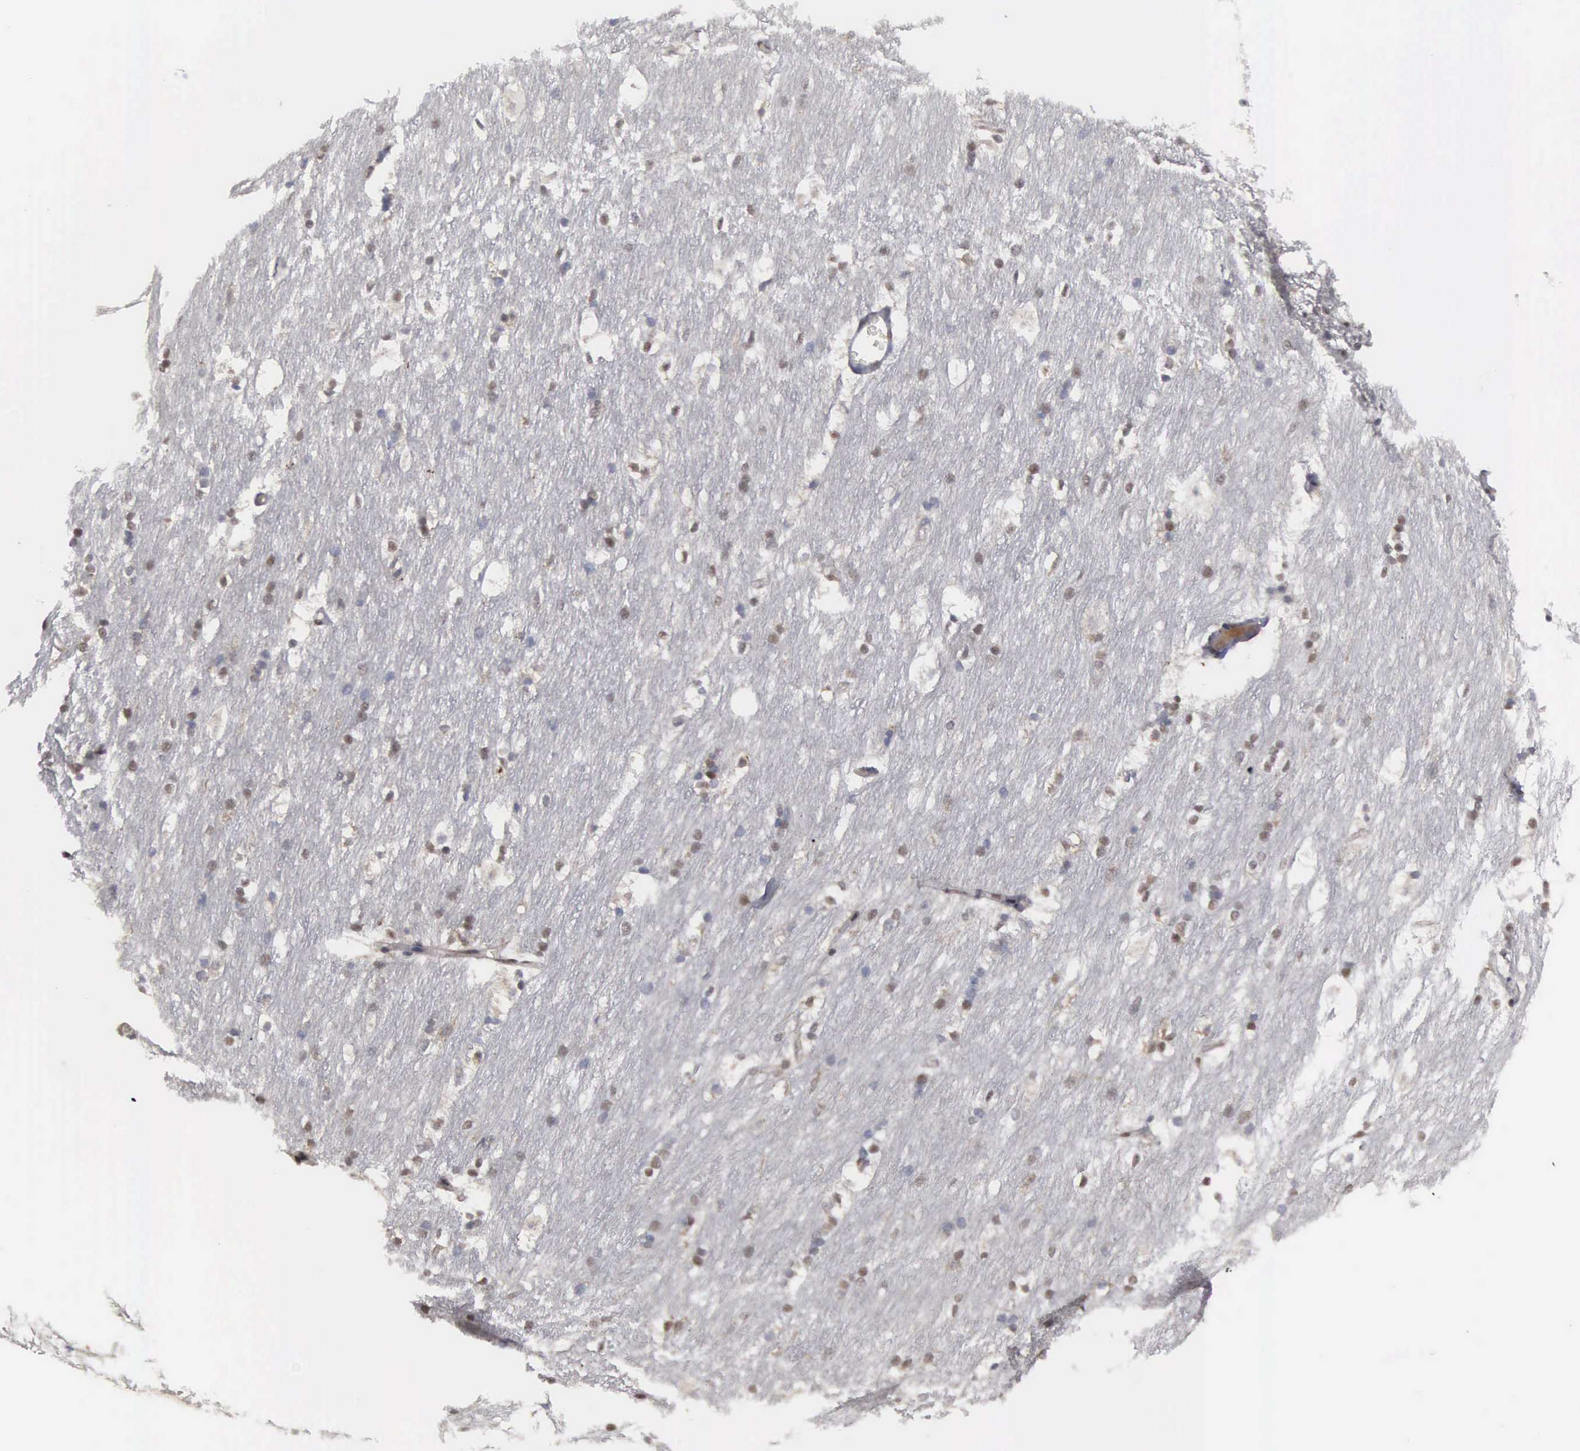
{"staining": {"intensity": "weak", "quantity": "<25%", "location": "cytoplasmic/membranous,nuclear"}, "tissue": "caudate", "cell_type": "Glial cells", "image_type": "normal", "snomed": [{"axis": "morphology", "description": "Normal tissue, NOS"}, {"axis": "topography", "description": "Lateral ventricle wall"}], "caption": "DAB immunohistochemical staining of normal human caudate exhibits no significant expression in glial cells.", "gene": "TRMT5", "patient": {"sex": "female", "age": 19}}